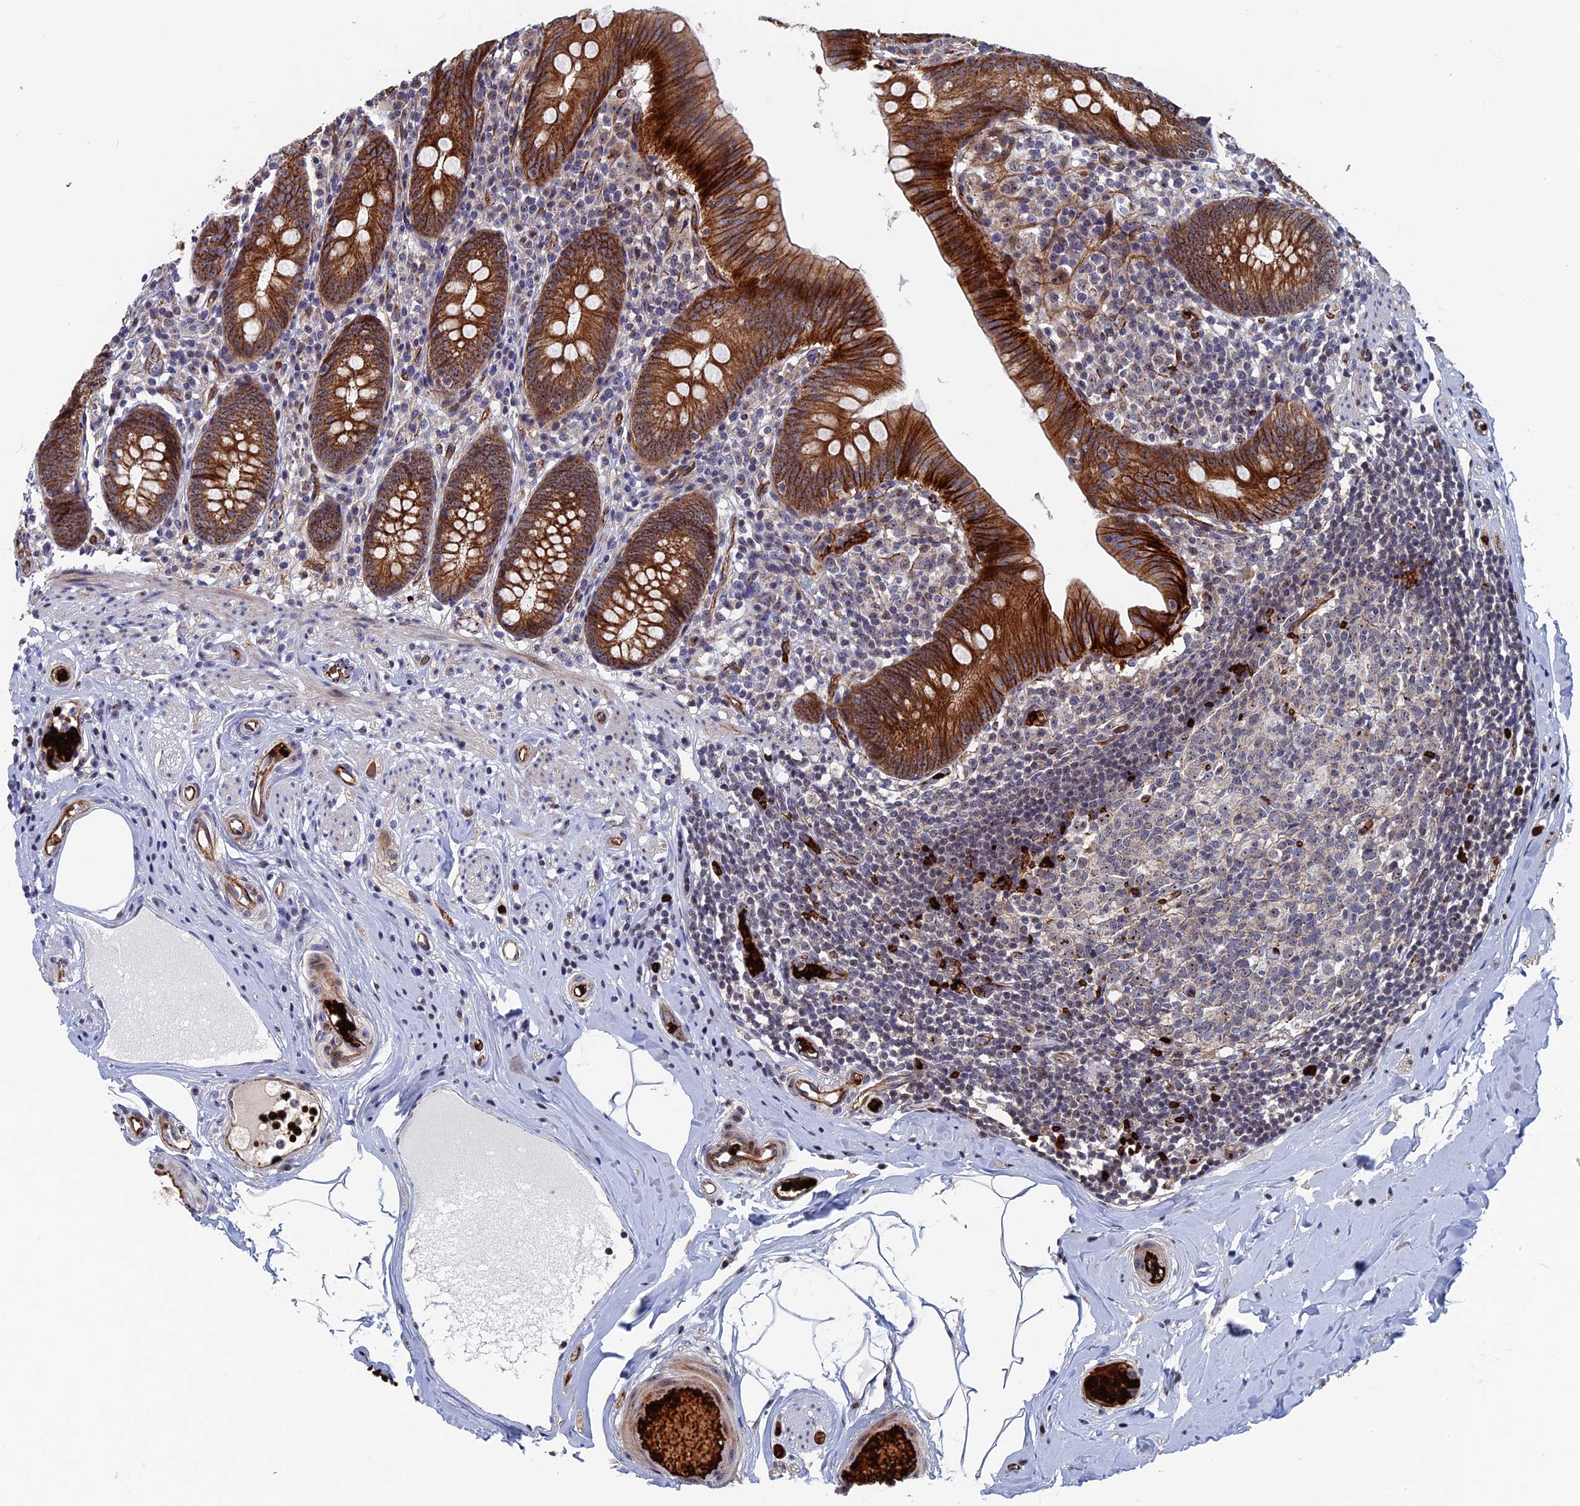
{"staining": {"intensity": "strong", "quantity": ">75%", "location": "cytoplasmic/membranous,nuclear"}, "tissue": "appendix", "cell_type": "Glandular cells", "image_type": "normal", "snomed": [{"axis": "morphology", "description": "Normal tissue, NOS"}, {"axis": "topography", "description": "Appendix"}], "caption": "A brown stain labels strong cytoplasmic/membranous,nuclear staining of a protein in glandular cells of normal human appendix.", "gene": "EXOSC9", "patient": {"sex": "male", "age": 55}}